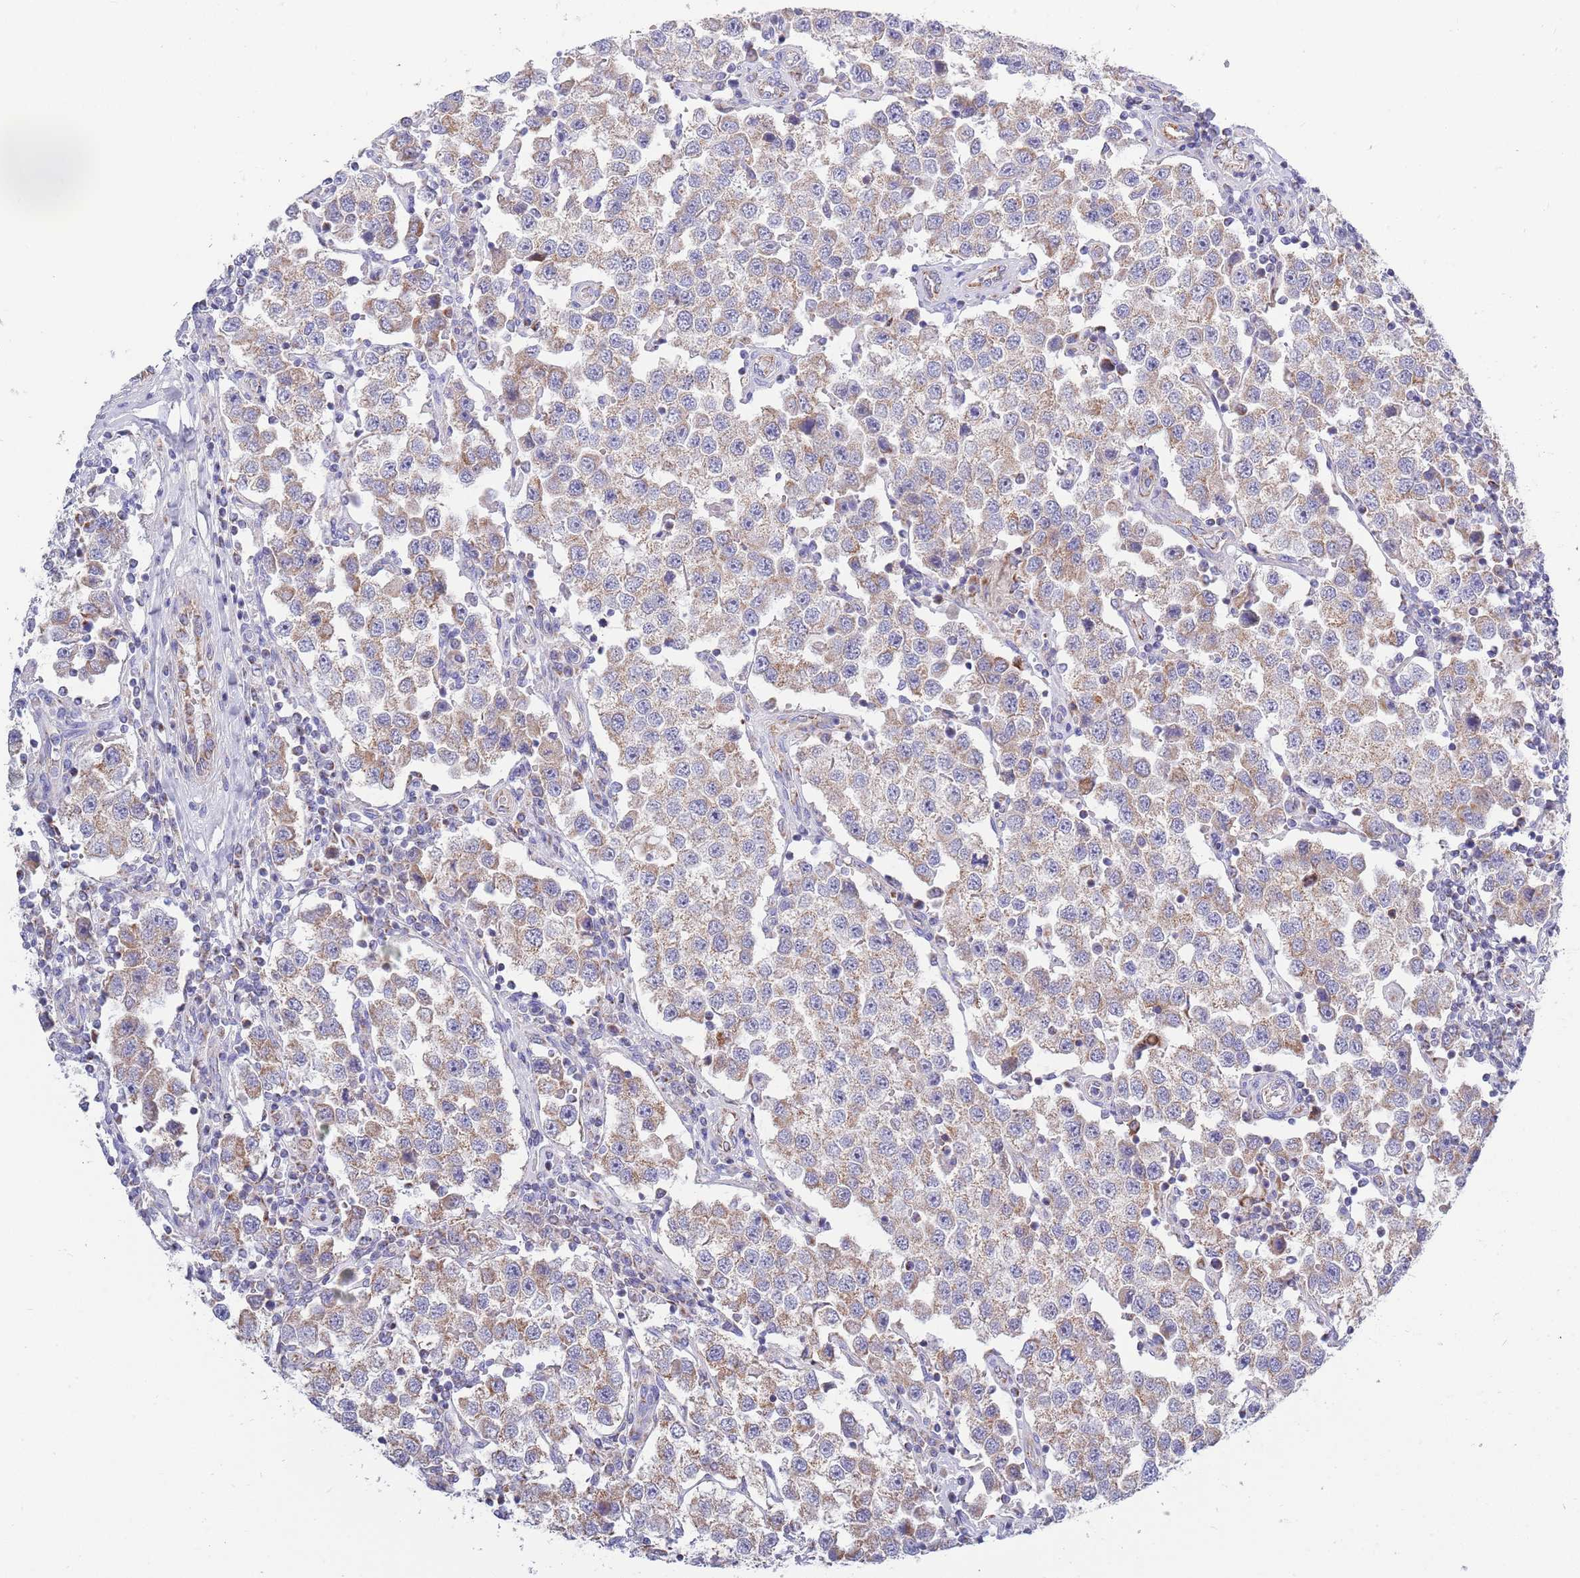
{"staining": {"intensity": "moderate", "quantity": ">75%", "location": "cytoplasmic/membranous"}, "tissue": "testis cancer", "cell_type": "Tumor cells", "image_type": "cancer", "snomed": [{"axis": "morphology", "description": "Seminoma, NOS"}, {"axis": "topography", "description": "Testis"}], "caption": "This micrograph exhibits immunohistochemistry staining of human testis seminoma, with medium moderate cytoplasmic/membranous staining in approximately >75% of tumor cells.", "gene": "EMC8", "patient": {"sex": "male", "age": 37}}